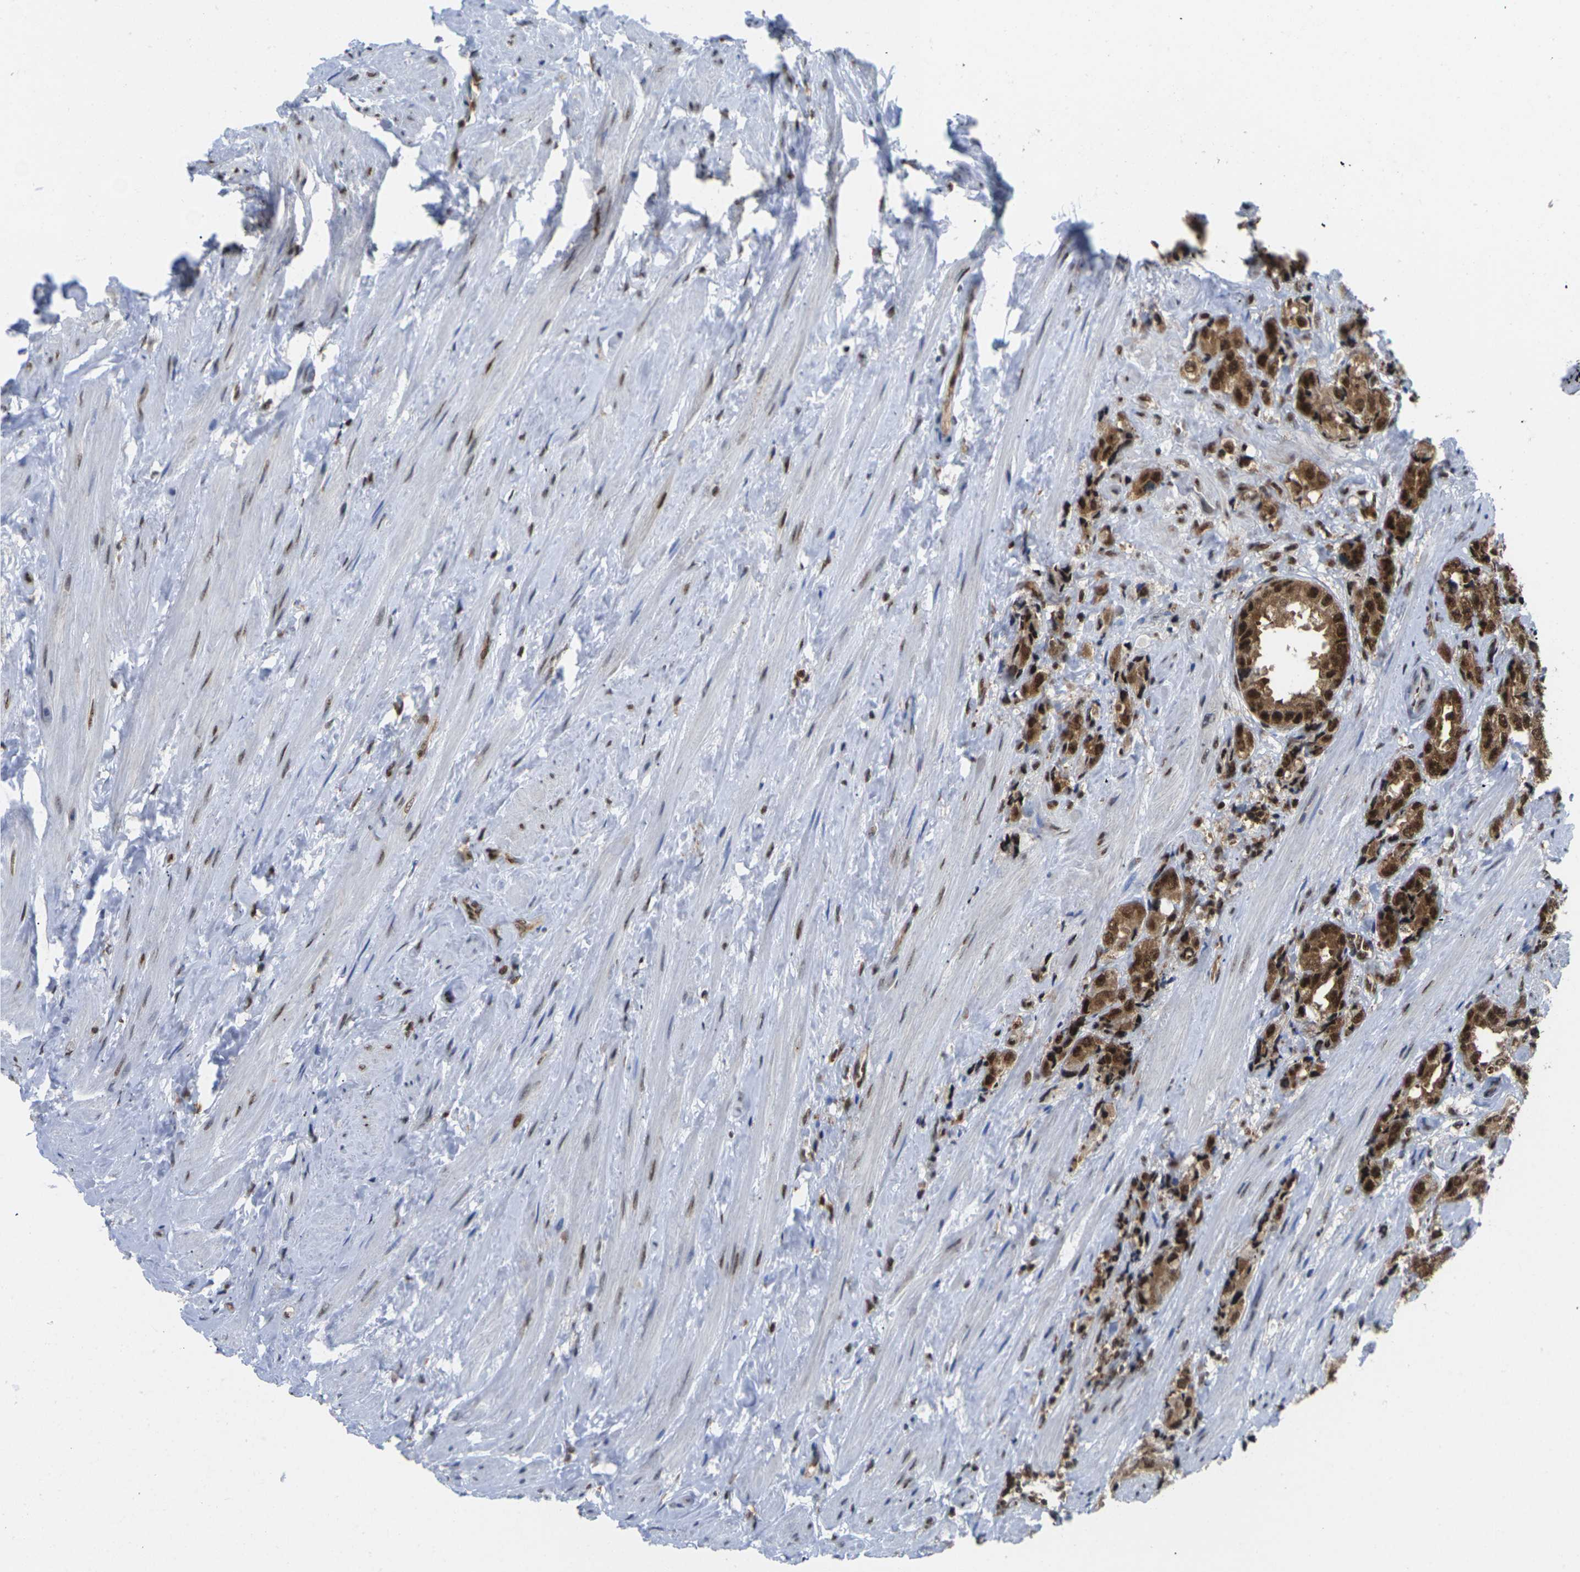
{"staining": {"intensity": "strong", "quantity": ">75%", "location": "cytoplasmic/membranous,nuclear"}, "tissue": "prostate cancer", "cell_type": "Tumor cells", "image_type": "cancer", "snomed": [{"axis": "morphology", "description": "Adenocarcinoma, High grade"}, {"axis": "topography", "description": "Prostate"}], "caption": "A histopathology image of human prostate high-grade adenocarcinoma stained for a protein shows strong cytoplasmic/membranous and nuclear brown staining in tumor cells.", "gene": "MAGOH", "patient": {"sex": "male", "age": 61}}